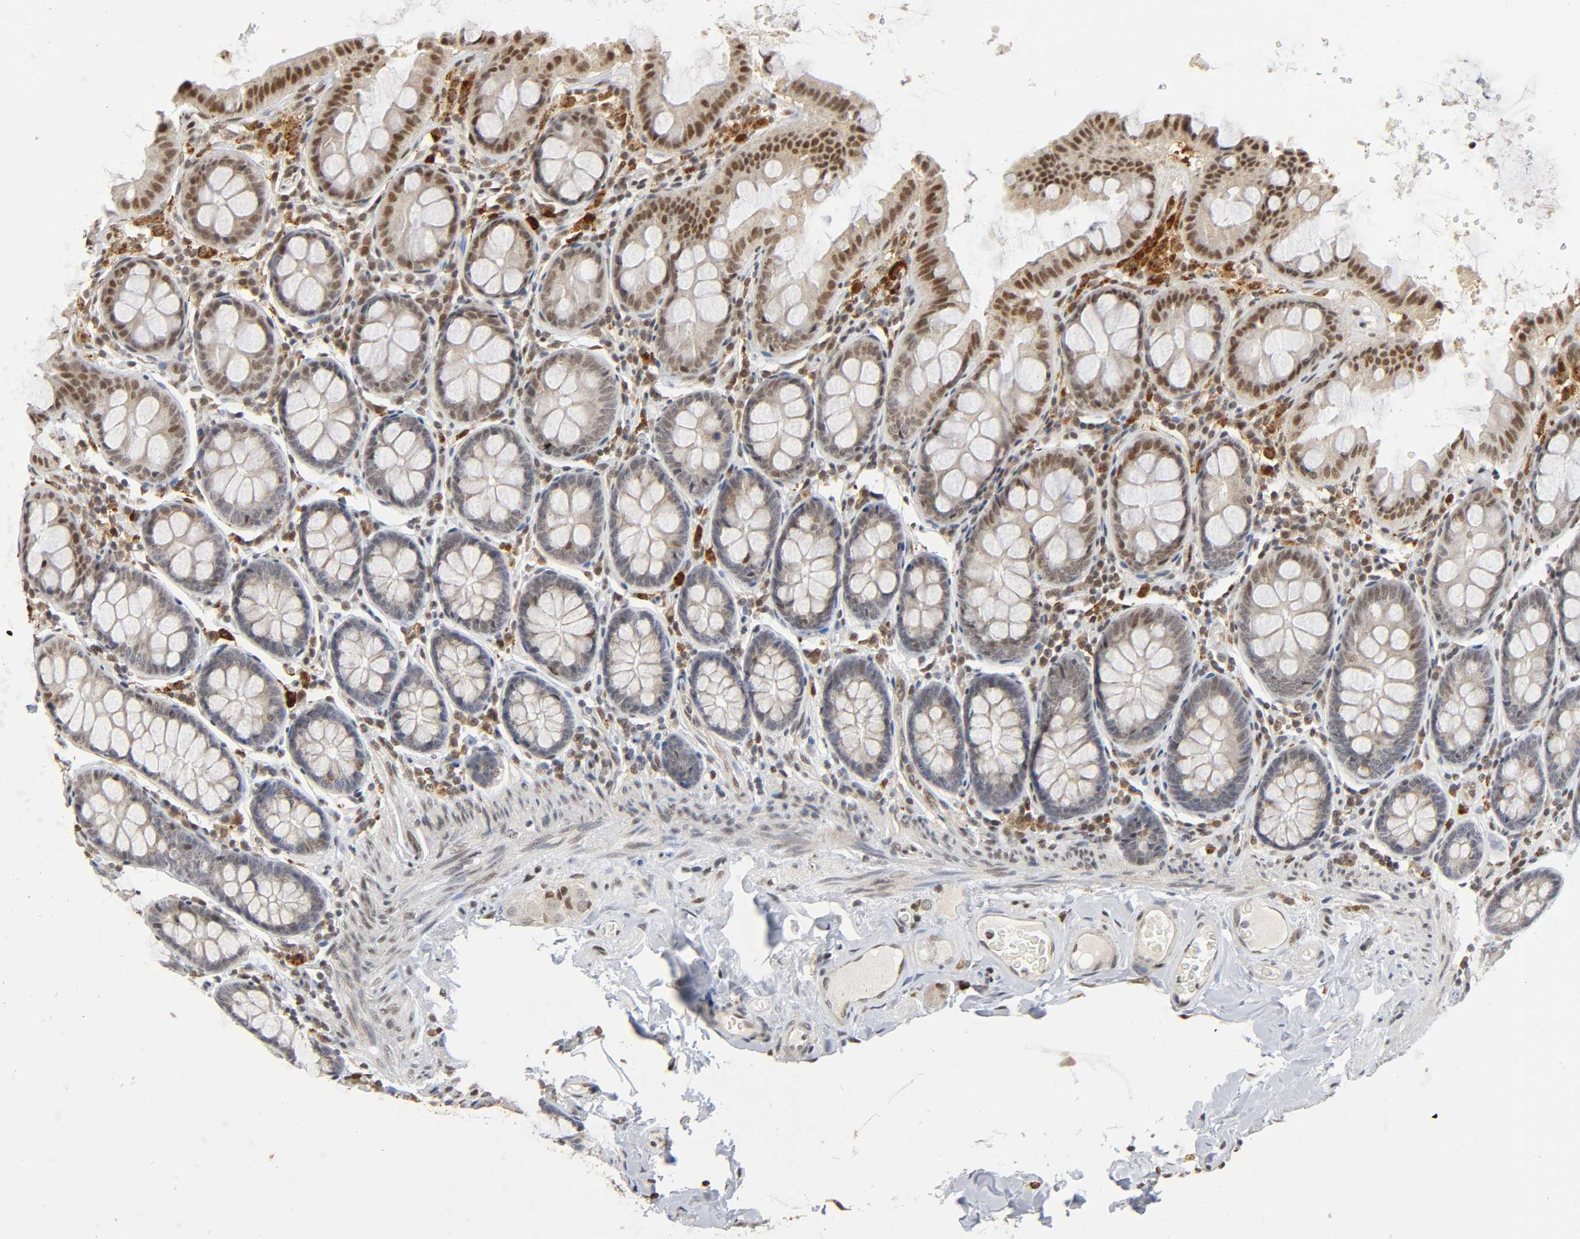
{"staining": {"intensity": "weak", "quantity": ">75%", "location": "cytoplasmic/membranous"}, "tissue": "colon", "cell_type": "Endothelial cells", "image_type": "normal", "snomed": [{"axis": "morphology", "description": "Normal tissue, NOS"}, {"axis": "topography", "description": "Colon"}], "caption": "An immunohistochemistry (IHC) image of benign tissue is shown. Protein staining in brown shows weak cytoplasmic/membranous positivity in colon within endothelial cells.", "gene": "KAT2B", "patient": {"sex": "female", "age": 61}}